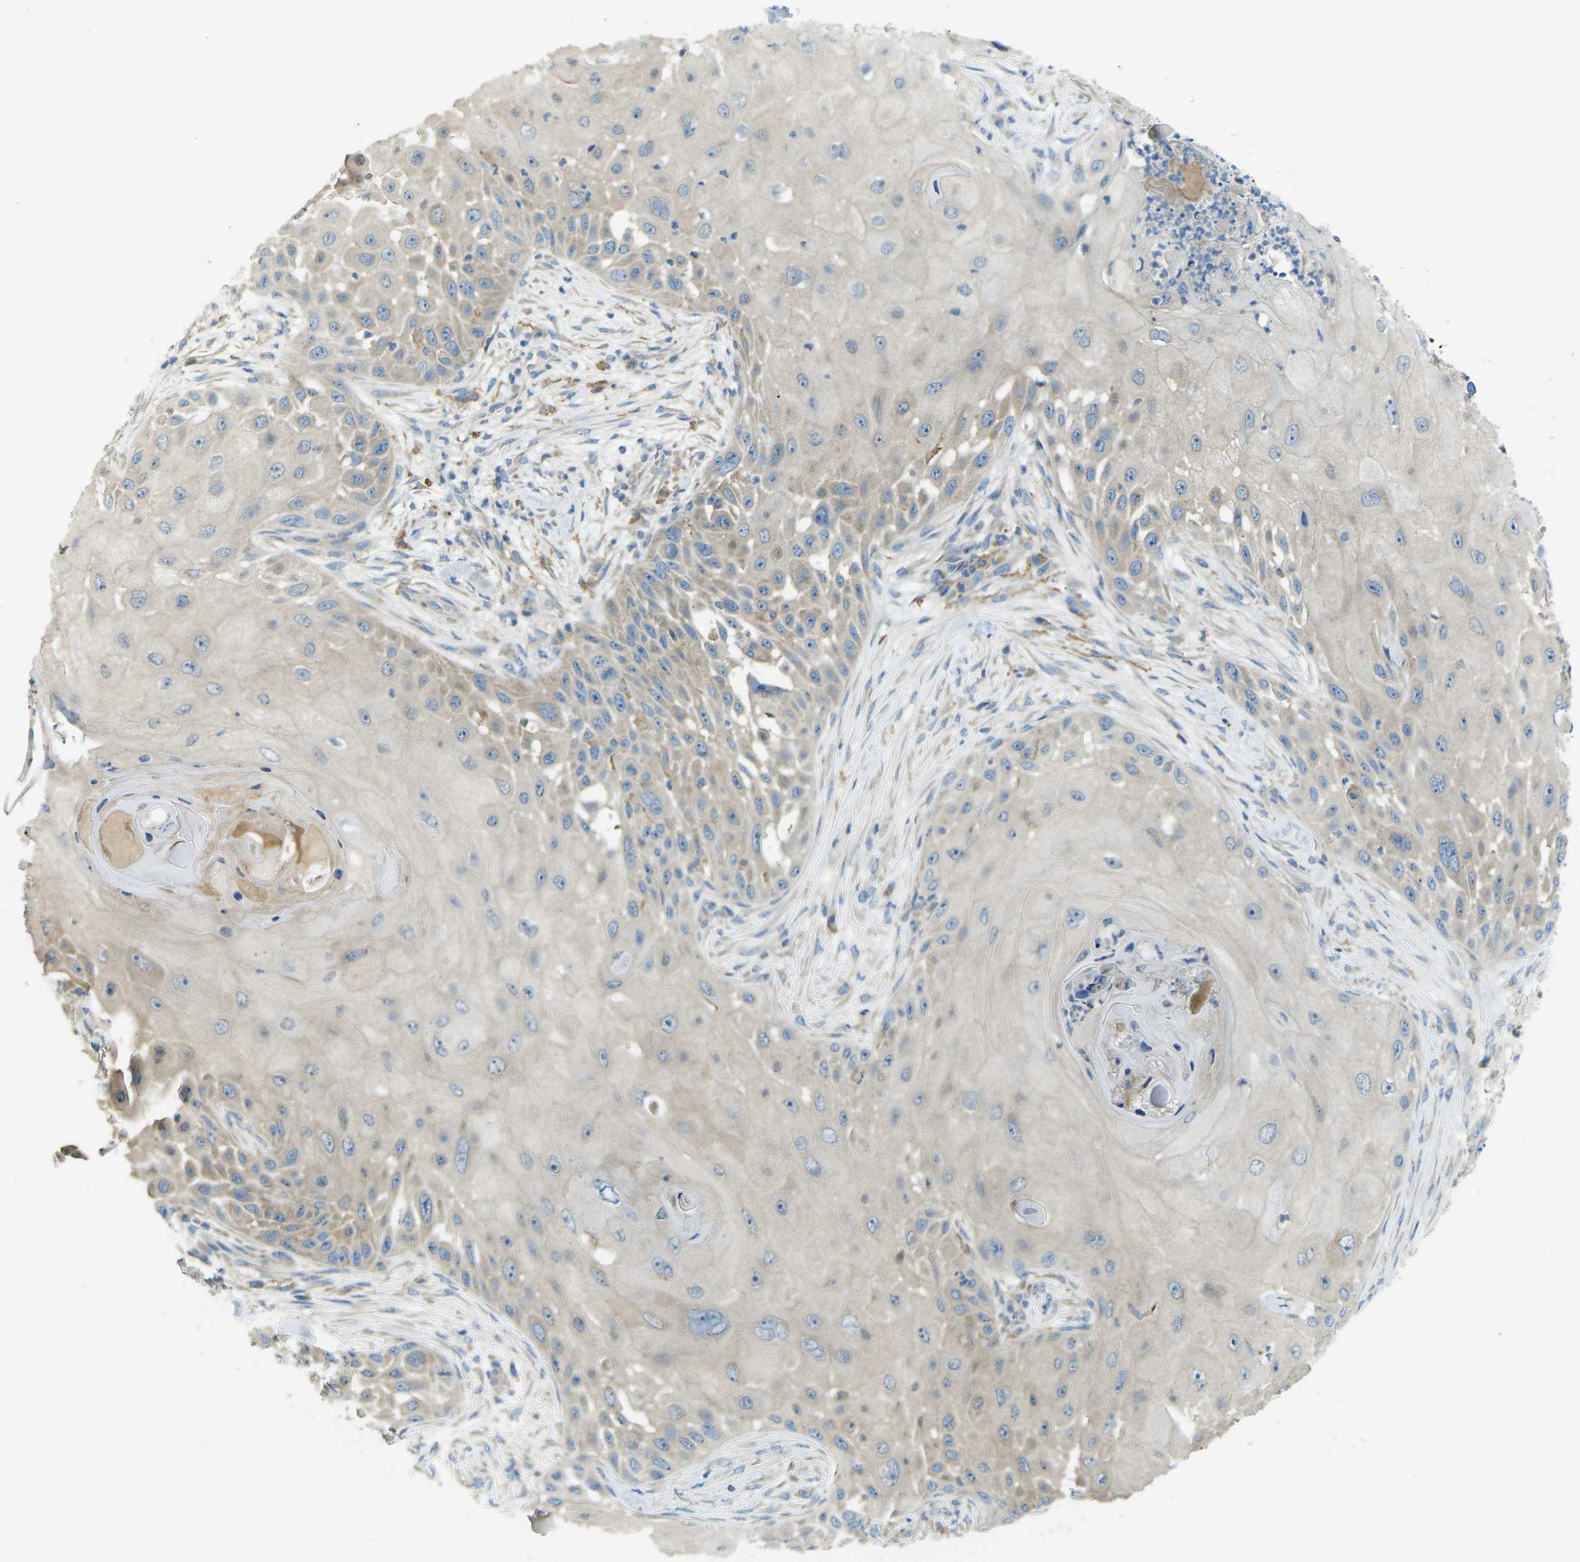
{"staining": {"intensity": "weak", "quantity": "25%-75%", "location": "cytoplasmic/membranous"}, "tissue": "skin cancer", "cell_type": "Tumor cells", "image_type": "cancer", "snomed": [{"axis": "morphology", "description": "Squamous cell carcinoma, NOS"}, {"axis": "topography", "description": "Skin"}], "caption": "A brown stain labels weak cytoplasmic/membranous positivity of a protein in squamous cell carcinoma (skin) tumor cells.", "gene": "MYLK4", "patient": {"sex": "female", "age": 44}}